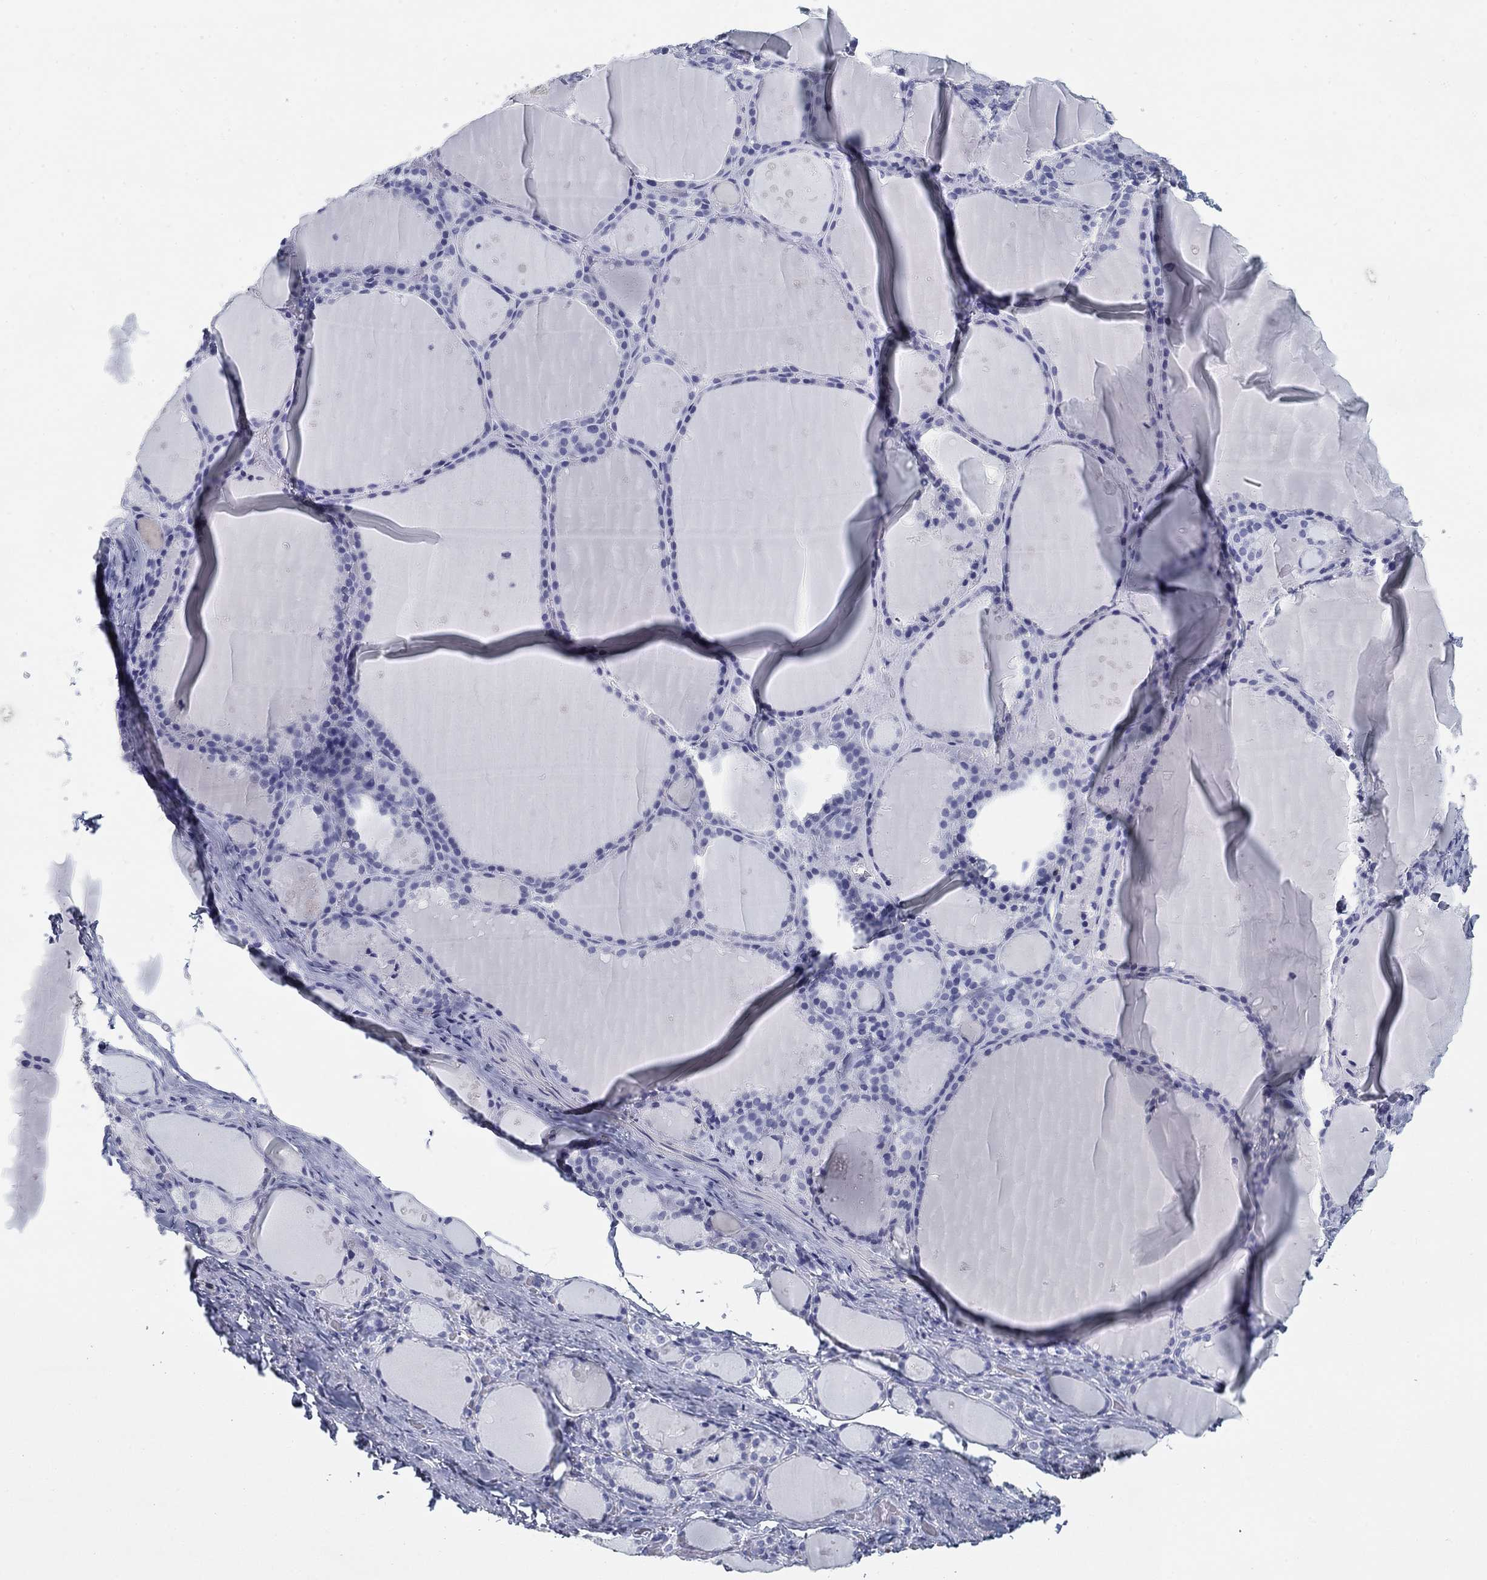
{"staining": {"intensity": "negative", "quantity": "none", "location": "none"}, "tissue": "thyroid gland", "cell_type": "Glandular cells", "image_type": "normal", "snomed": [{"axis": "morphology", "description": "Normal tissue, NOS"}, {"axis": "topography", "description": "Thyroid gland"}], "caption": "IHC of unremarkable thyroid gland demonstrates no positivity in glandular cells. (DAB IHC, high magnification).", "gene": "CD79B", "patient": {"sex": "male", "age": 68}}